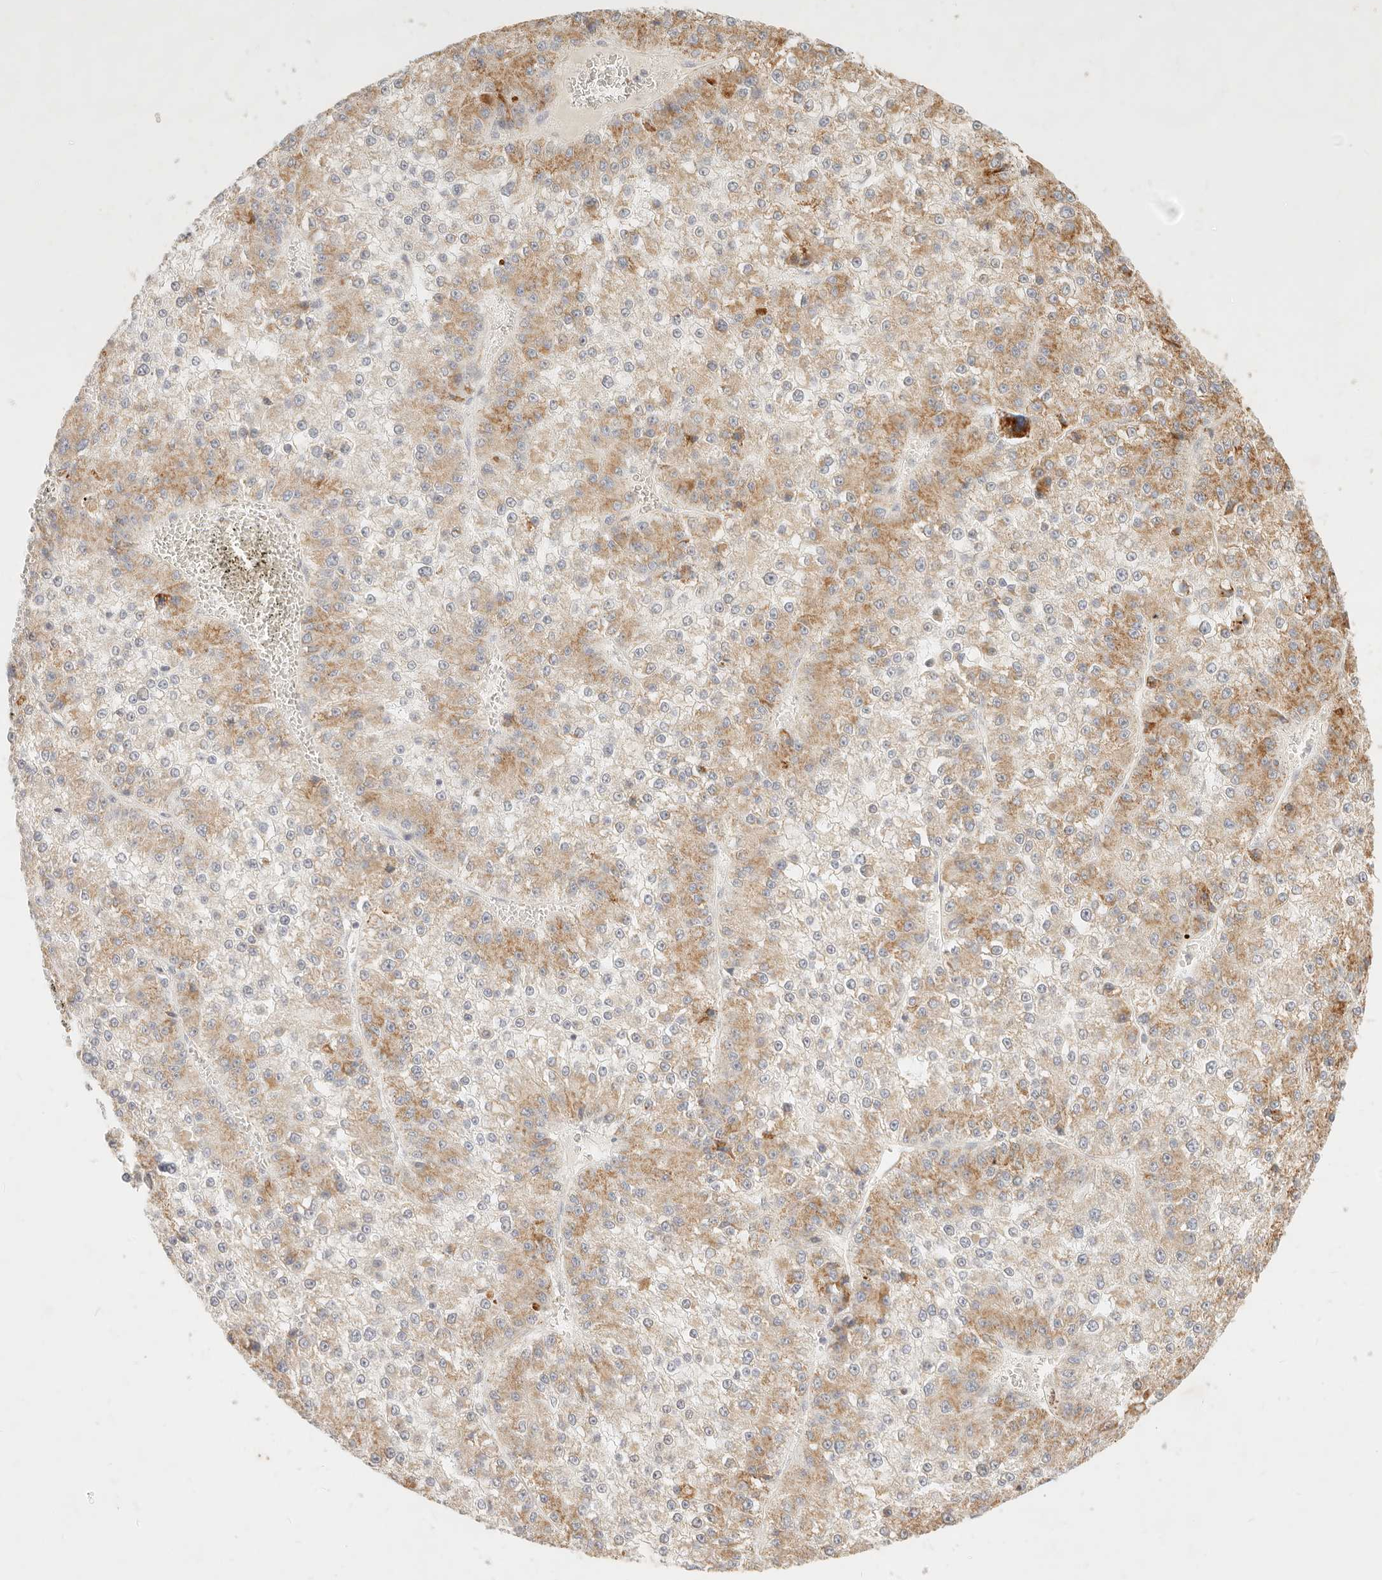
{"staining": {"intensity": "moderate", "quantity": "25%-75%", "location": "cytoplasmic/membranous"}, "tissue": "liver cancer", "cell_type": "Tumor cells", "image_type": "cancer", "snomed": [{"axis": "morphology", "description": "Carcinoma, Hepatocellular, NOS"}, {"axis": "topography", "description": "Liver"}], "caption": "Liver hepatocellular carcinoma stained for a protein reveals moderate cytoplasmic/membranous positivity in tumor cells. The protein is stained brown, and the nuclei are stained in blue (DAB IHC with brightfield microscopy, high magnification).", "gene": "RUBCNL", "patient": {"sex": "female", "age": 73}}